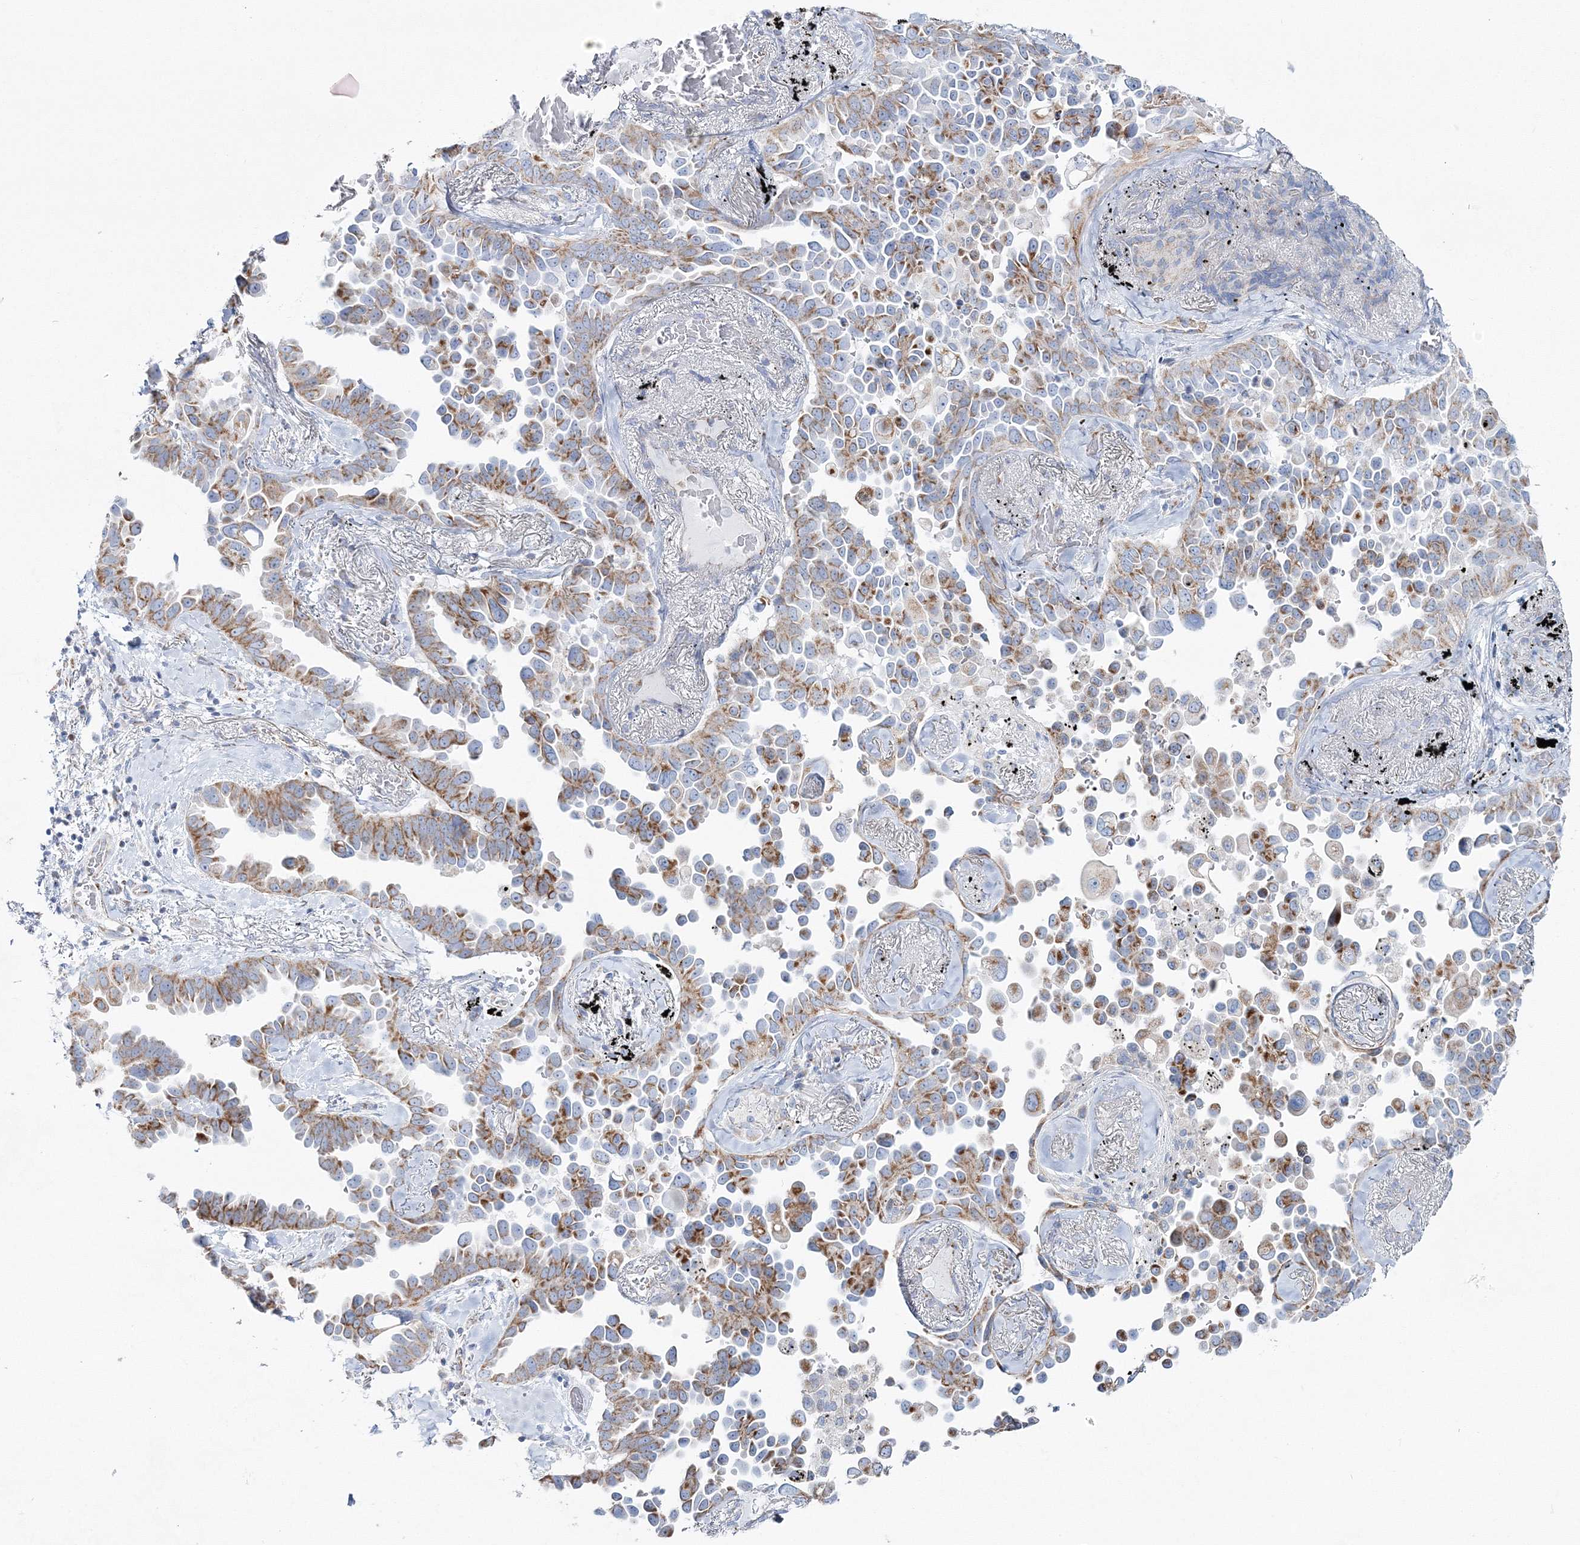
{"staining": {"intensity": "moderate", "quantity": ">75%", "location": "cytoplasmic/membranous"}, "tissue": "lung cancer", "cell_type": "Tumor cells", "image_type": "cancer", "snomed": [{"axis": "morphology", "description": "Adenocarcinoma, NOS"}, {"axis": "topography", "description": "Lung"}], "caption": "A medium amount of moderate cytoplasmic/membranous staining is identified in approximately >75% of tumor cells in lung adenocarcinoma tissue.", "gene": "HIBCH", "patient": {"sex": "female", "age": 67}}